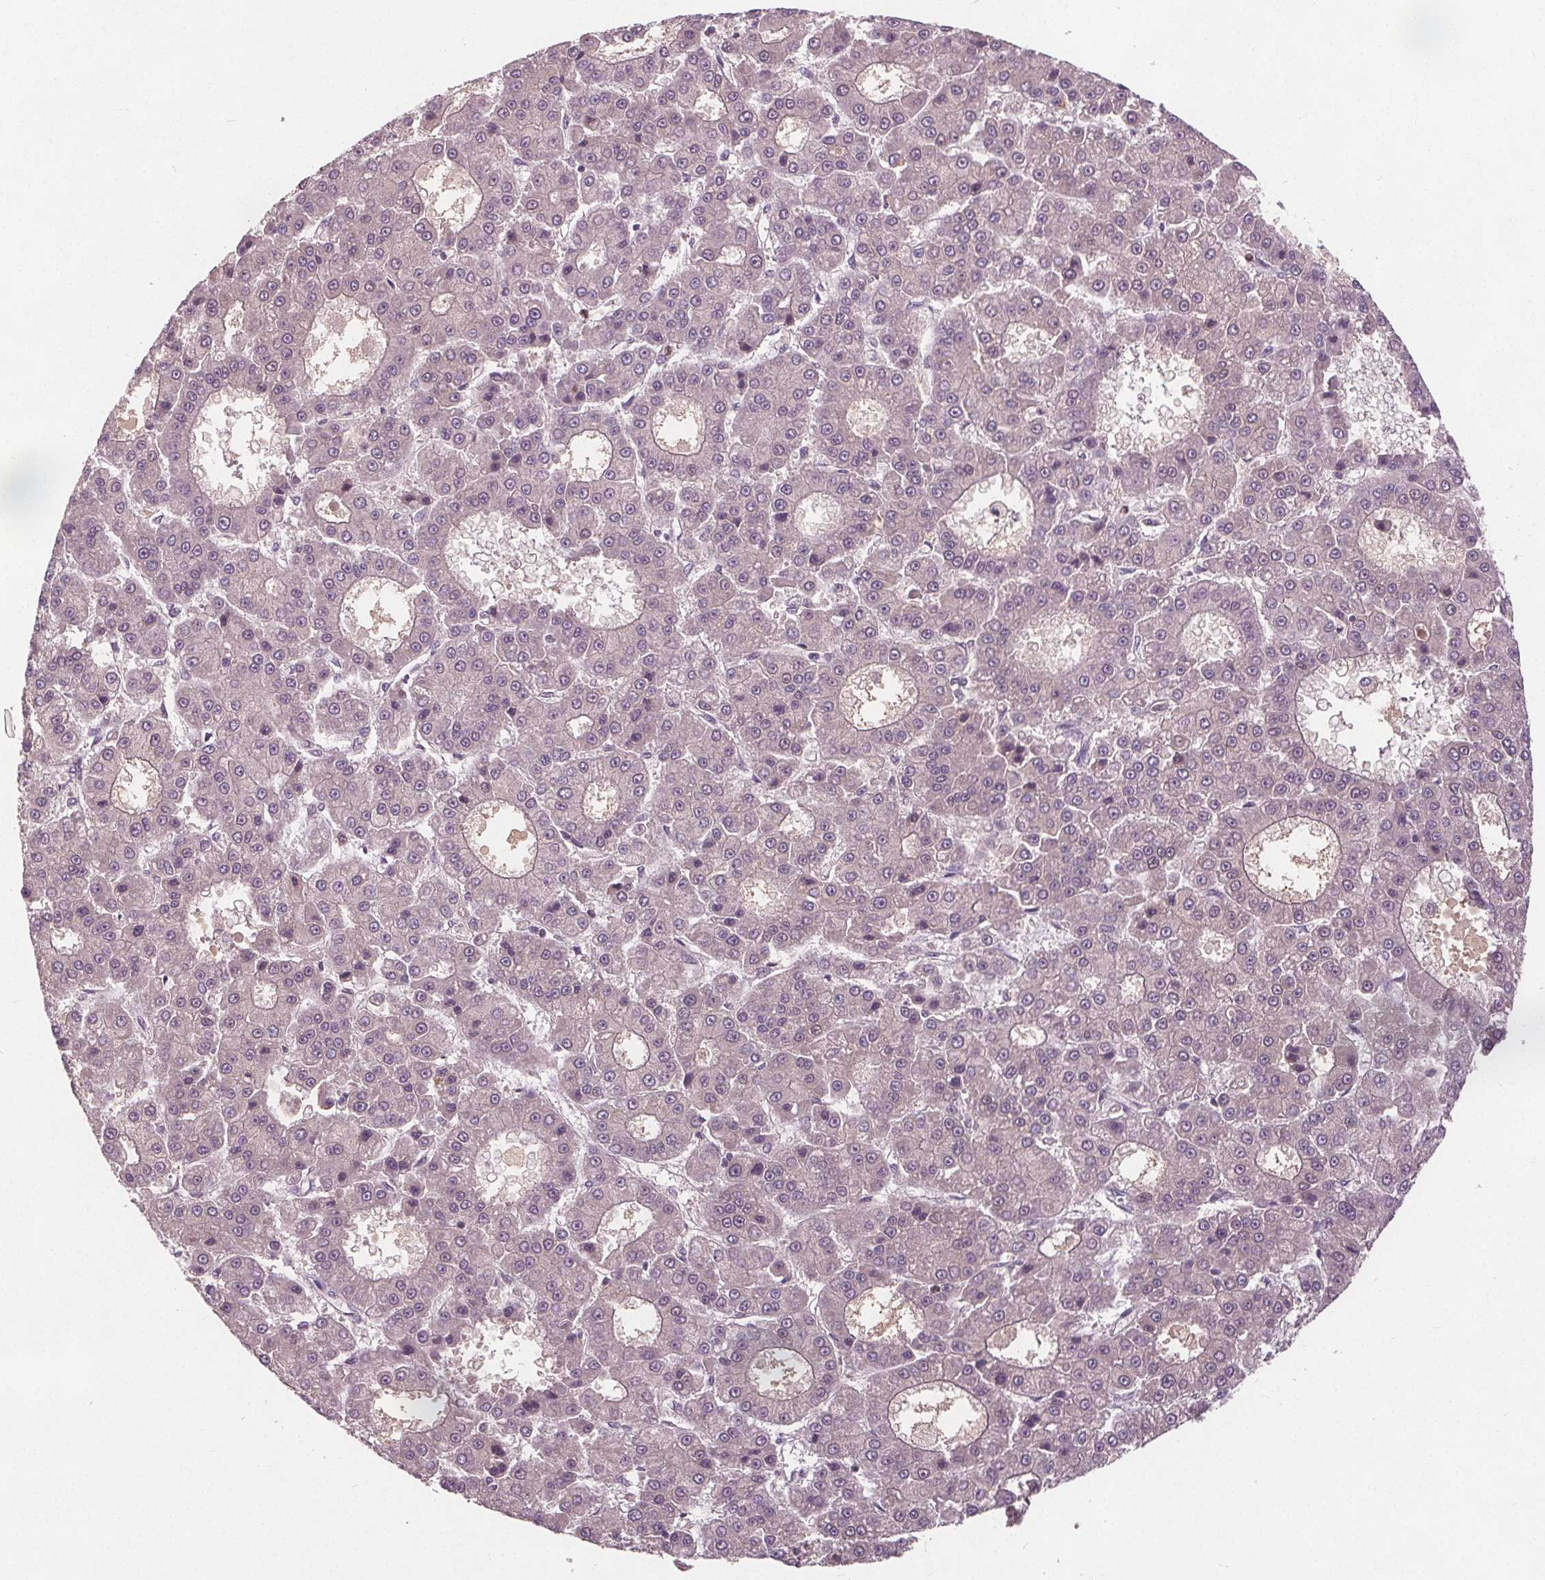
{"staining": {"intensity": "negative", "quantity": "none", "location": "none"}, "tissue": "liver cancer", "cell_type": "Tumor cells", "image_type": "cancer", "snomed": [{"axis": "morphology", "description": "Carcinoma, Hepatocellular, NOS"}, {"axis": "topography", "description": "Liver"}], "caption": "Immunohistochemistry (IHC) histopathology image of hepatocellular carcinoma (liver) stained for a protein (brown), which reveals no staining in tumor cells.", "gene": "PDGFD", "patient": {"sex": "male", "age": 70}}